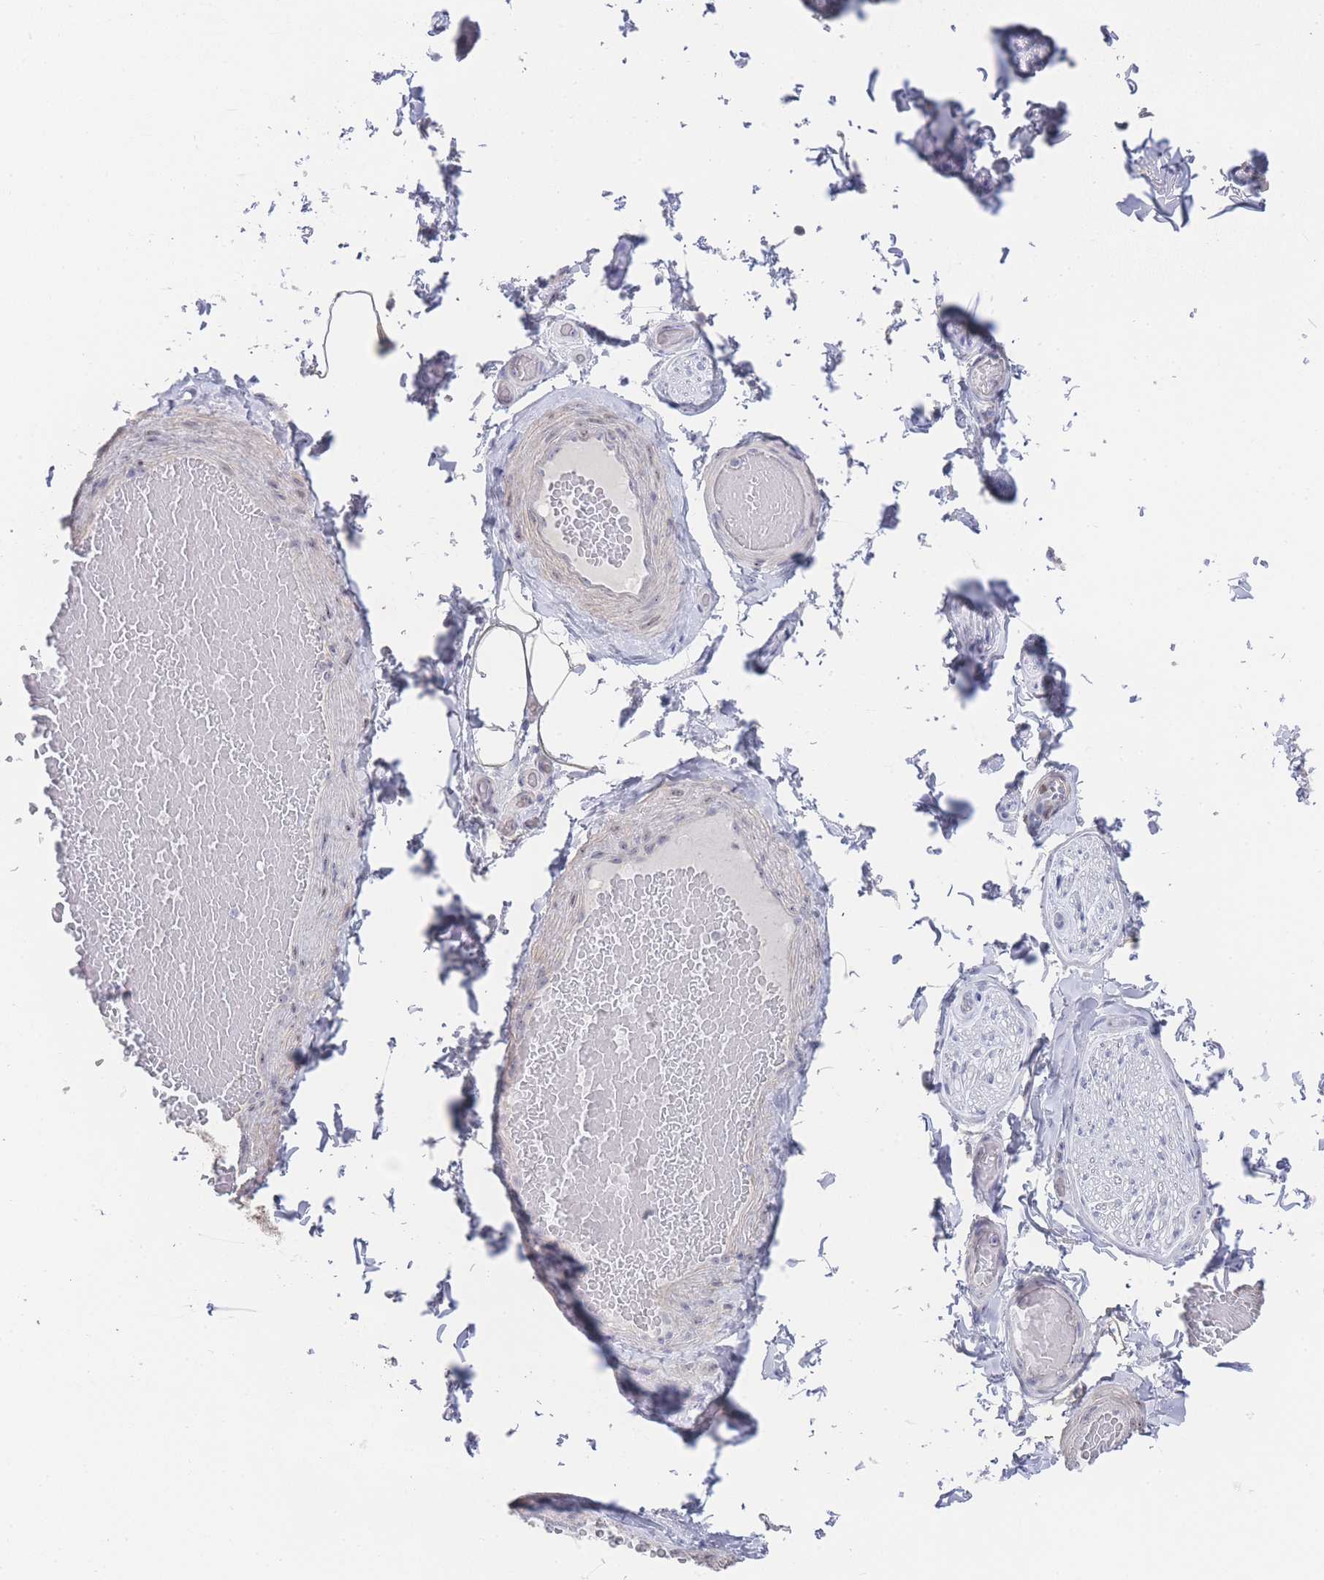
{"staining": {"intensity": "negative", "quantity": "none", "location": "none"}, "tissue": "adipose tissue", "cell_type": "Adipocytes", "image_type": "normal", "snomed": [{"axis": "morphology", "description": "Normal tissue, NOS"}, {"axis": "topography", "description": "Soft tissue"}, {"axis": "topography", "description": "Vascular tissue"}, {"axis": "topography", "description": "Peripheral nerve tissue"}], "caption": "There is no significant staining in adipocytes of adipose tissue. (IHC, brightfield microscopy, high magnification).", "gene": "ZNF142", "patient": {"sex": "male", "age": 32}}